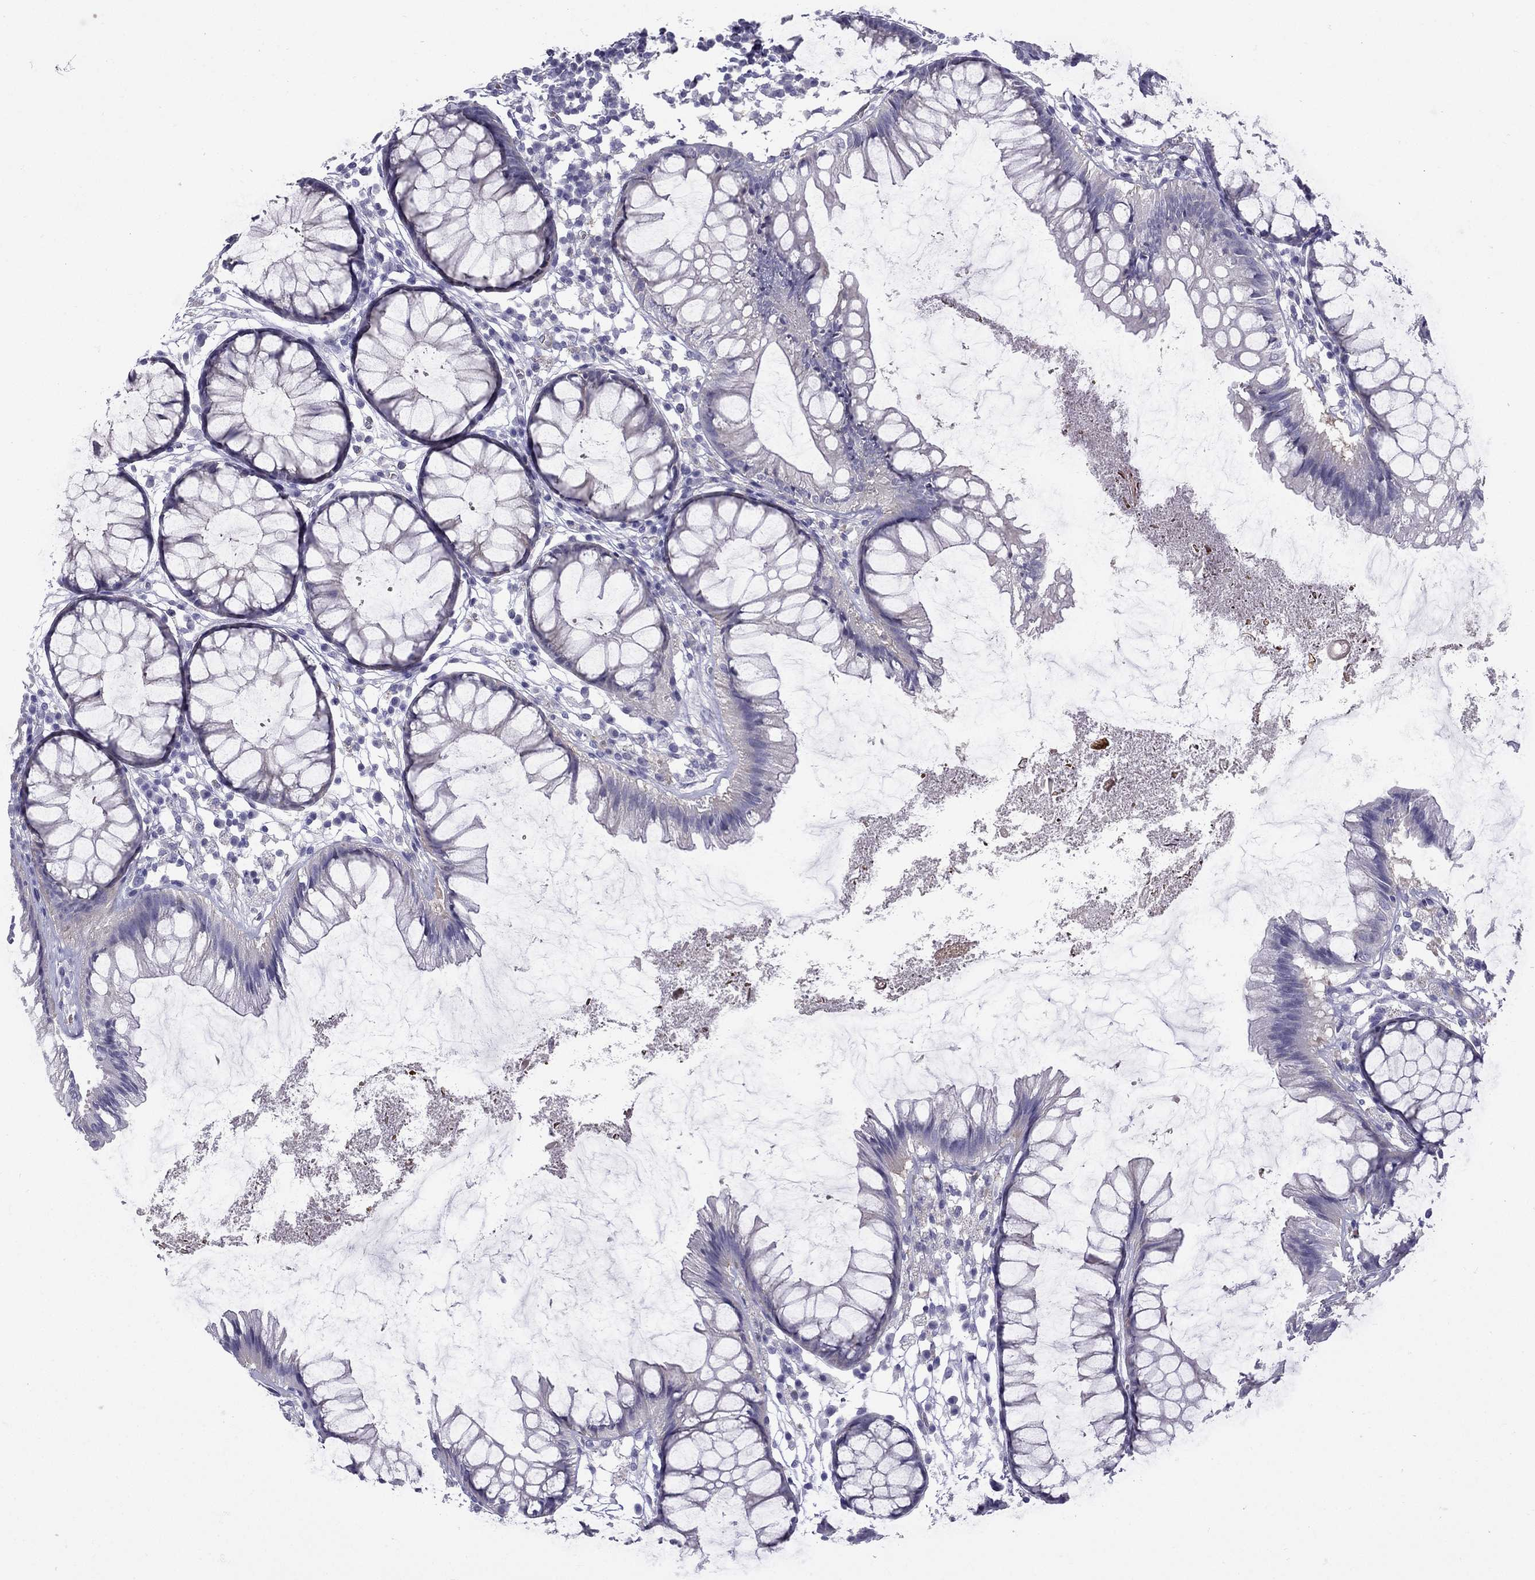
{"staining": {"intensity": "negative", "quantity": "none", "location": "none"}, "tissue": "colon", "cell_type": "Endothelial cells", "image_type": "normal", "snomed": [{"axis": "morphology", "description": "Normal tissue, NOS"}, {"axis": "morphology", "description": "Adenocarcinoma, NOS"}, {"axis": "topography", "description": "Colon"}], "caption": "DAB (3,3'-diaminobenzidine) immunohistochemical staining of unremarkable human colon demonstrates no significant staining in endothelial cells.", "gene": "GJA8", "patient": {"sex": "male", "age": 65}}